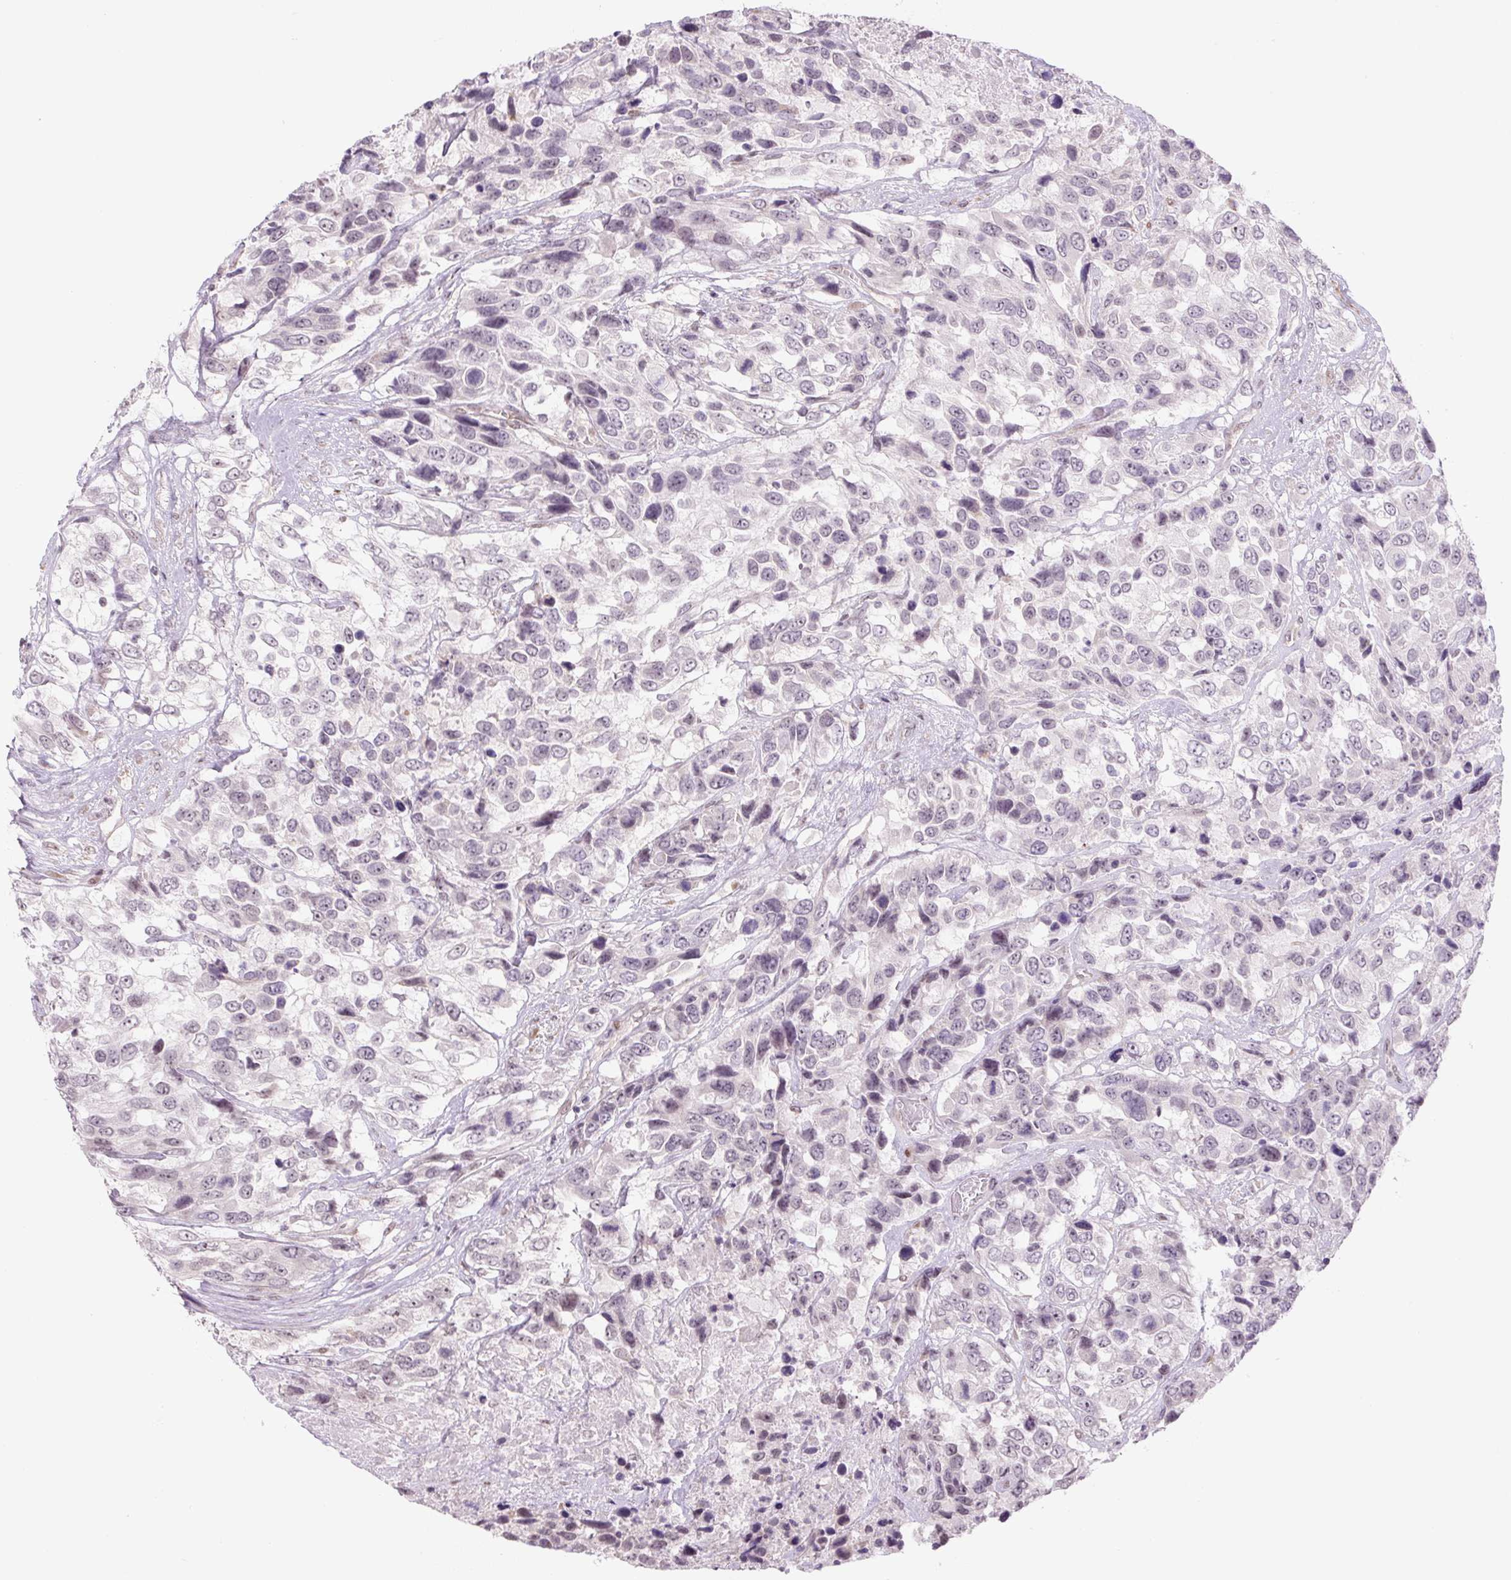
{"staining": {"intensity": "negative", "quantity": "none", "location": "none"}, "tissue": "urothelial cancer", "cell_type": "Tumor cells", "image_type": "cancer", "snomed": [{"axis": "morphology", "description": "Urothelial carcinoma, High grade"}, {"axis": "topography", "description": "Urinary bladder"}], "caption": "Immunohistochemistry of urothelial cancer exhibits no positivity in tumor cells.", "gene": "TCFL5", "patient": {"sex": "female", "age": 70}}